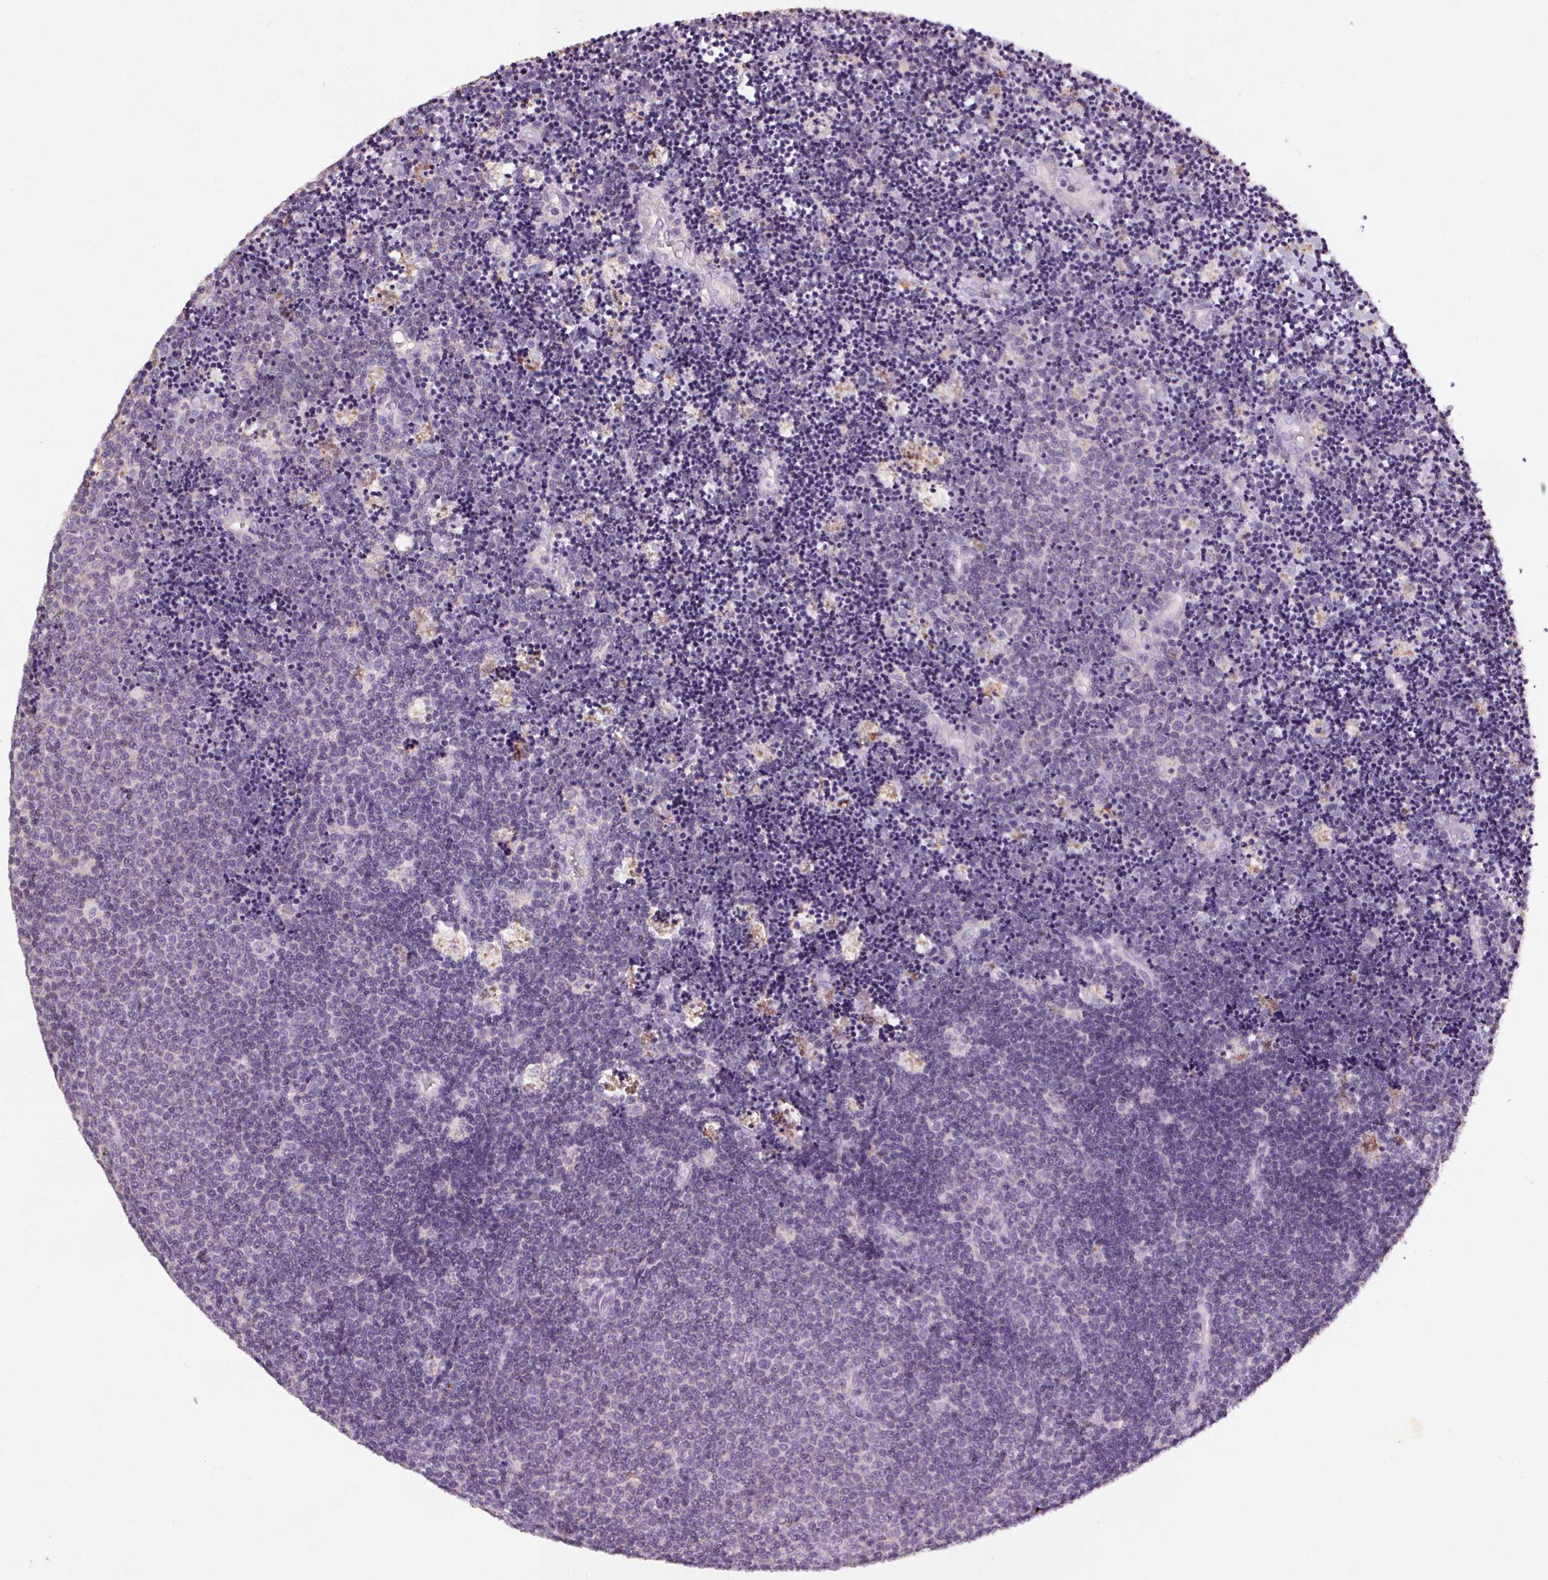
{"staining": {"intensity": "negative", "quantity": "none", "location": "none"}, "tissue": "lymphoma", "cell_type": "Tumor cells", "image_type": "cancer", "snomed": [{"axis": "morphology", "description": "Malignant lymphoma, non-Hodgkin's type, Low grade"}, {"axis": "topography", "description": "Brain"}], "caption": "Human lymphoma stained for a protein using immunohistochemistry demonstrates no staining in tumor cells.", "gene": "C19orf84", "patient": {"sex": "female", "age": 66}}